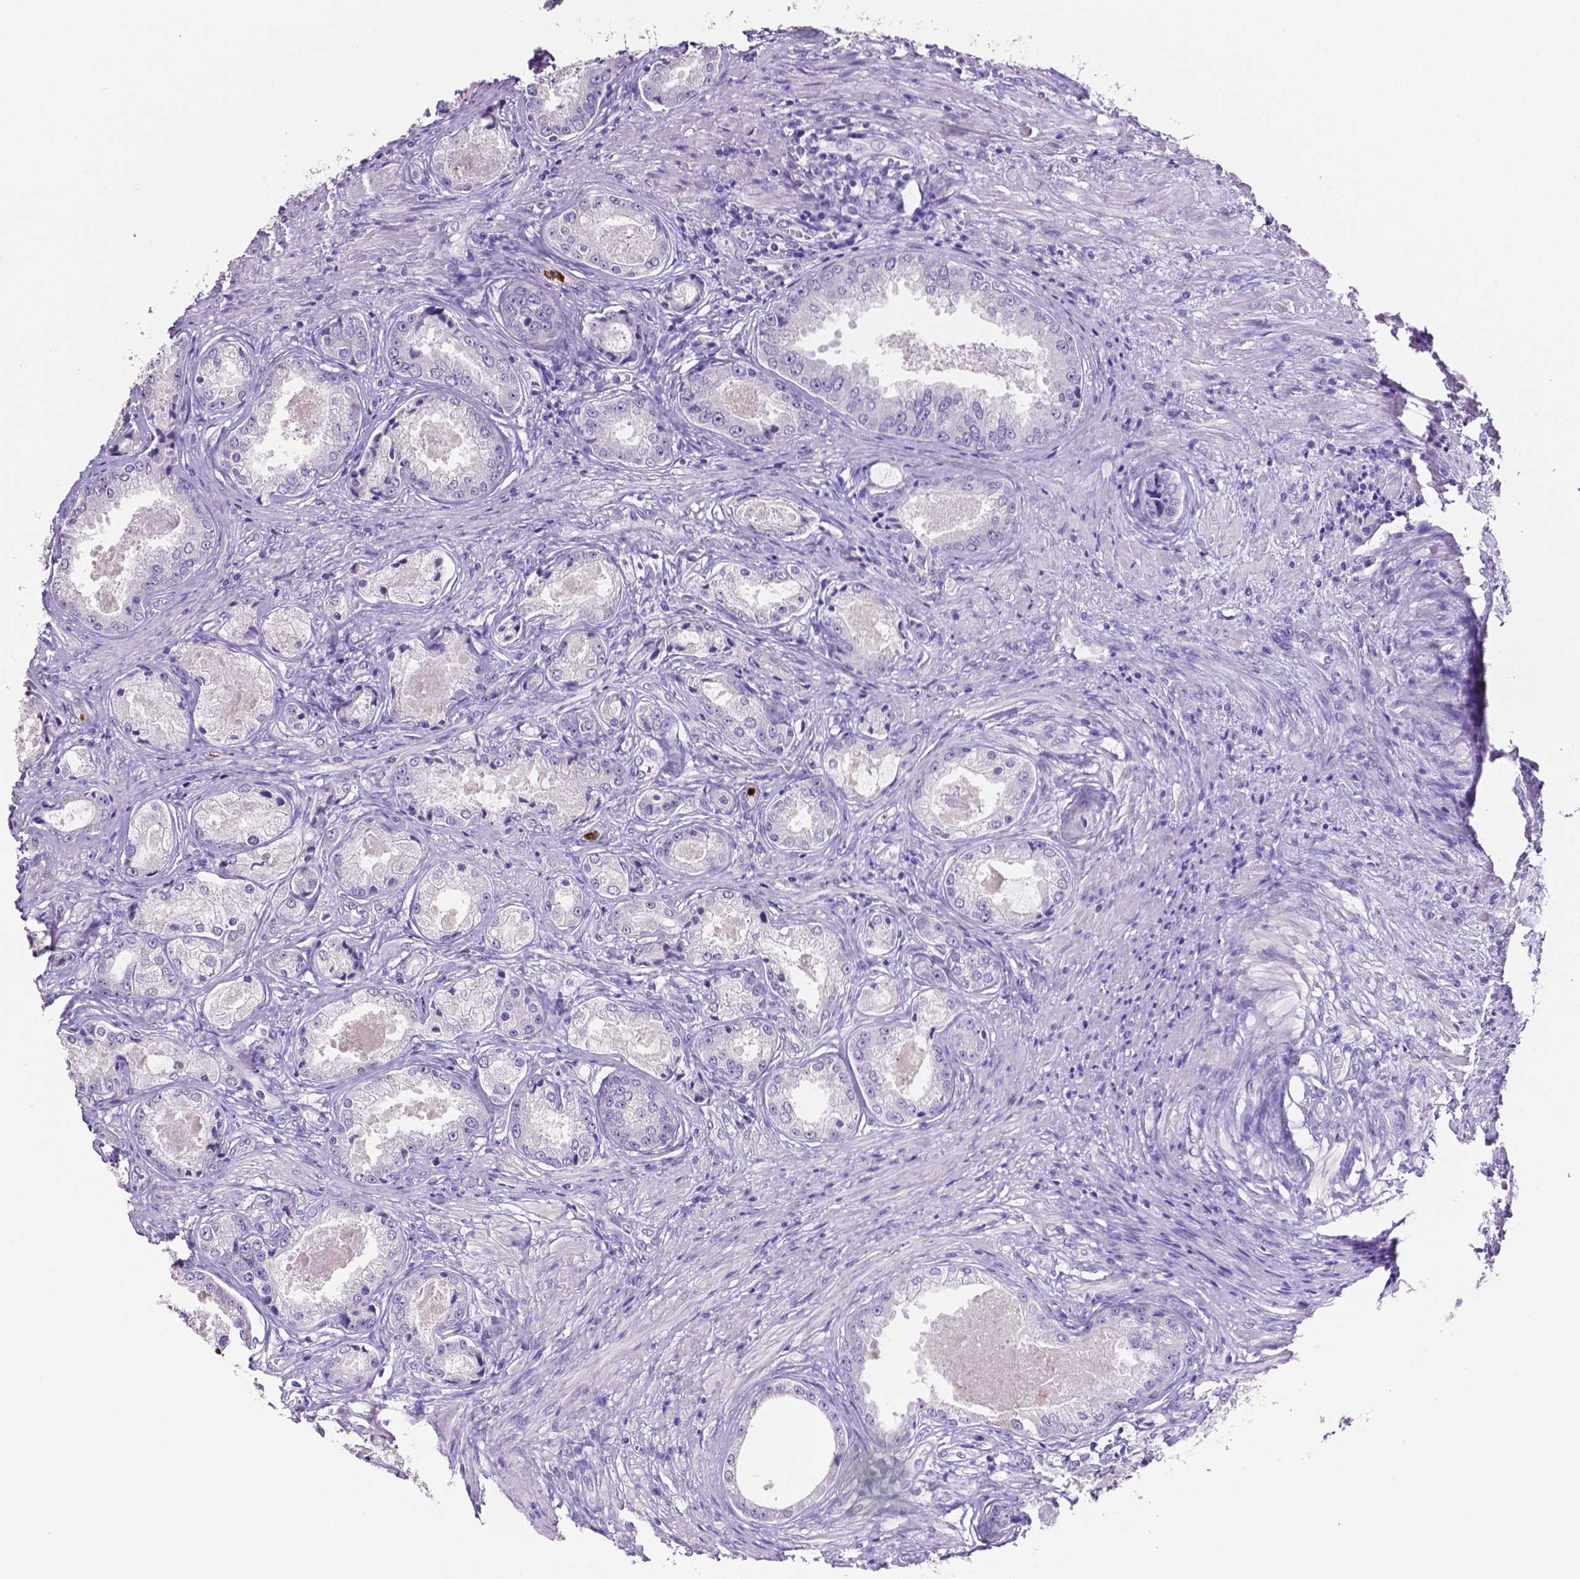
{"staining": {"intensity": "negative", "quantity": "none", "location": "none"}, "tissue": "prostate cancer", "cell_type": "Tumor cells", "image_type": "cancer", "snomed": [{"axis": "morphology", "description": "Adenocarcinoma, Low grade"}, {"axis": "topography", "description": "Prostate"}], "caption": "The image reveals no significant positivity in tumor cells of adenocarcinoma (low-grade) (prostate).", "gene": "MMP9", "patient": {"sex": "male", "age": 68}}